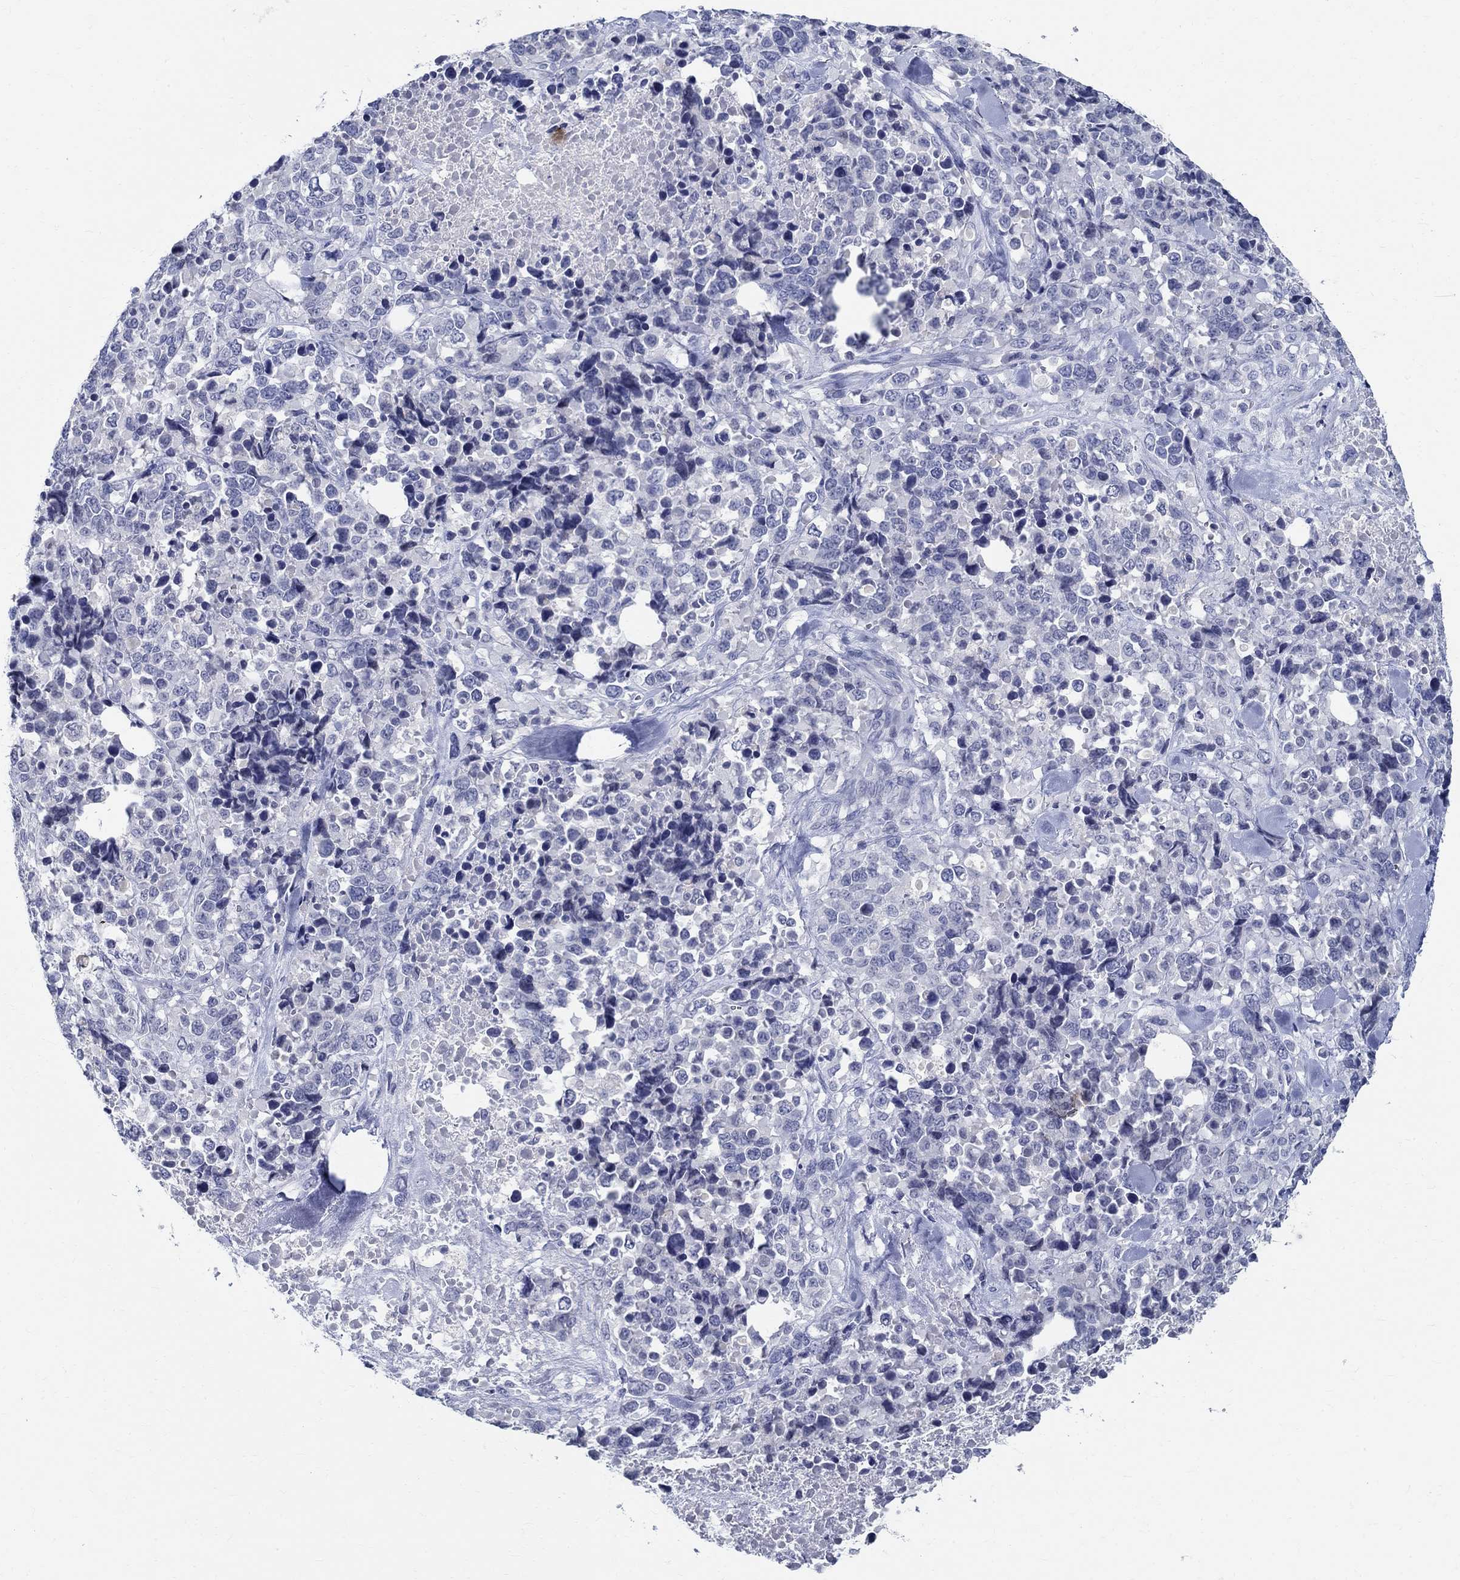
{"staining": {"intensity": "negative", "quantity": "none", "location": "none"}, "tissue": "melanoma", "cell_type": "Tumor cells", "image_type": "cancer", "snomed": [{"axis": "morphology", "description": "Malignant melanoma, Metastatic site"}, {"axis": "topography", "description": "Skin"}], "caption": "The image shows no significant expression in tumor cells of malignant melanoma (metastatic site).", "gene": "CETN1", "patient": {"sex": "male", "age": 84}}